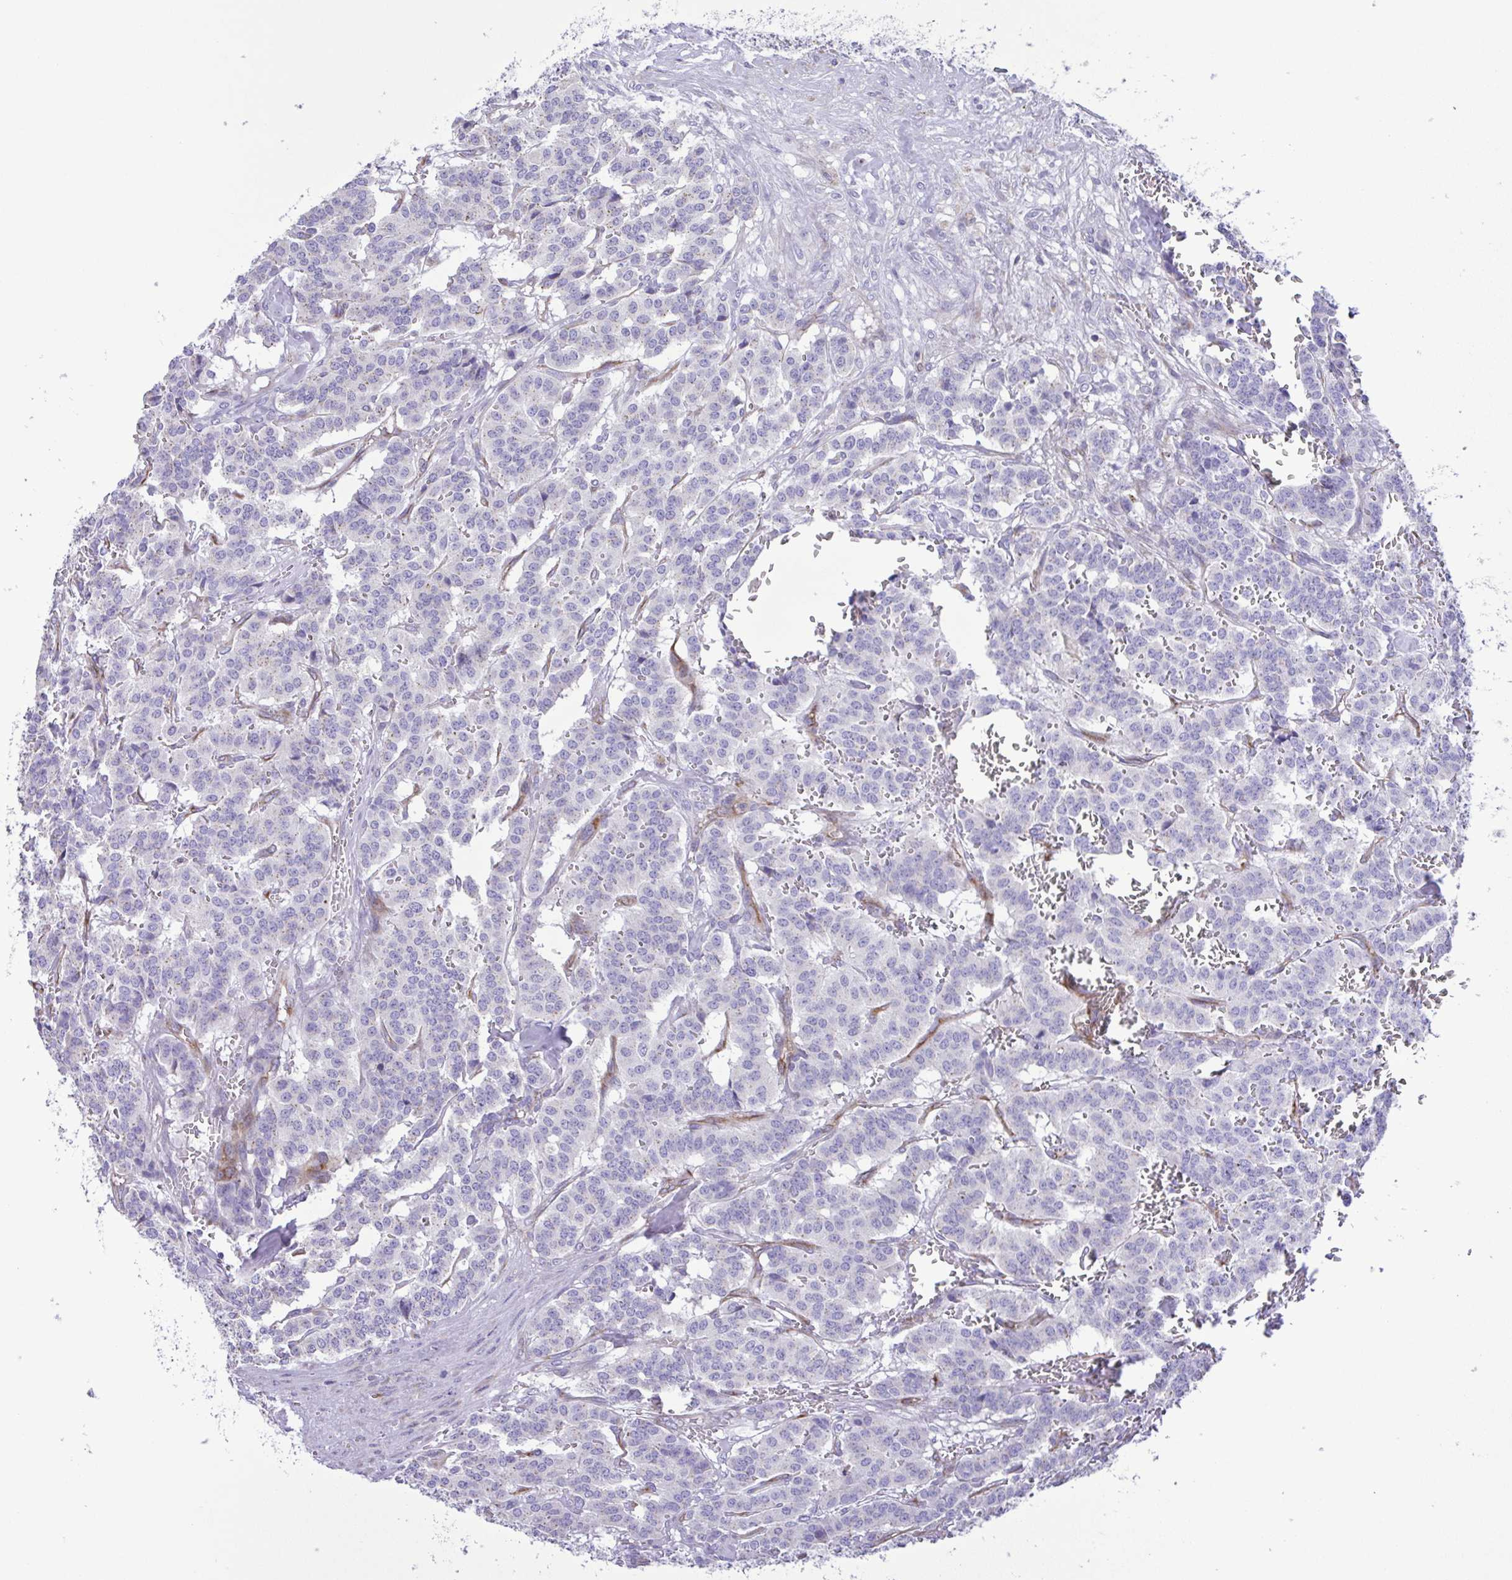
{"staining": {"intensity": "negative", "quantity": "none", "location": "none"}, "tissue": "carcinoid", "cell_type": "Tumor cells", "image_type": "cancer", "snomed": [{"axis": "morphology", "description": "Normal tissue, NOS"}, {"axis": "morphology", "description": "Carcinoid, malignant, NOS"}, {"axis": "topography", "description": "Lung"}], "caption": "Immunohistochemistry image of neoplastic tissue: carcinoid (malignant) stained with DAB demonstrates no significant protein positivity in tumor cells. (Stains: DAB (3,3'-diaminobenzidine) immunohistochemistry (IHC) with hematoxylin counter stain, Microscopy: brightfield microscopy at high magnification).", "gene": "FLT1", "patient": {"sex": "female", "age": 46}}